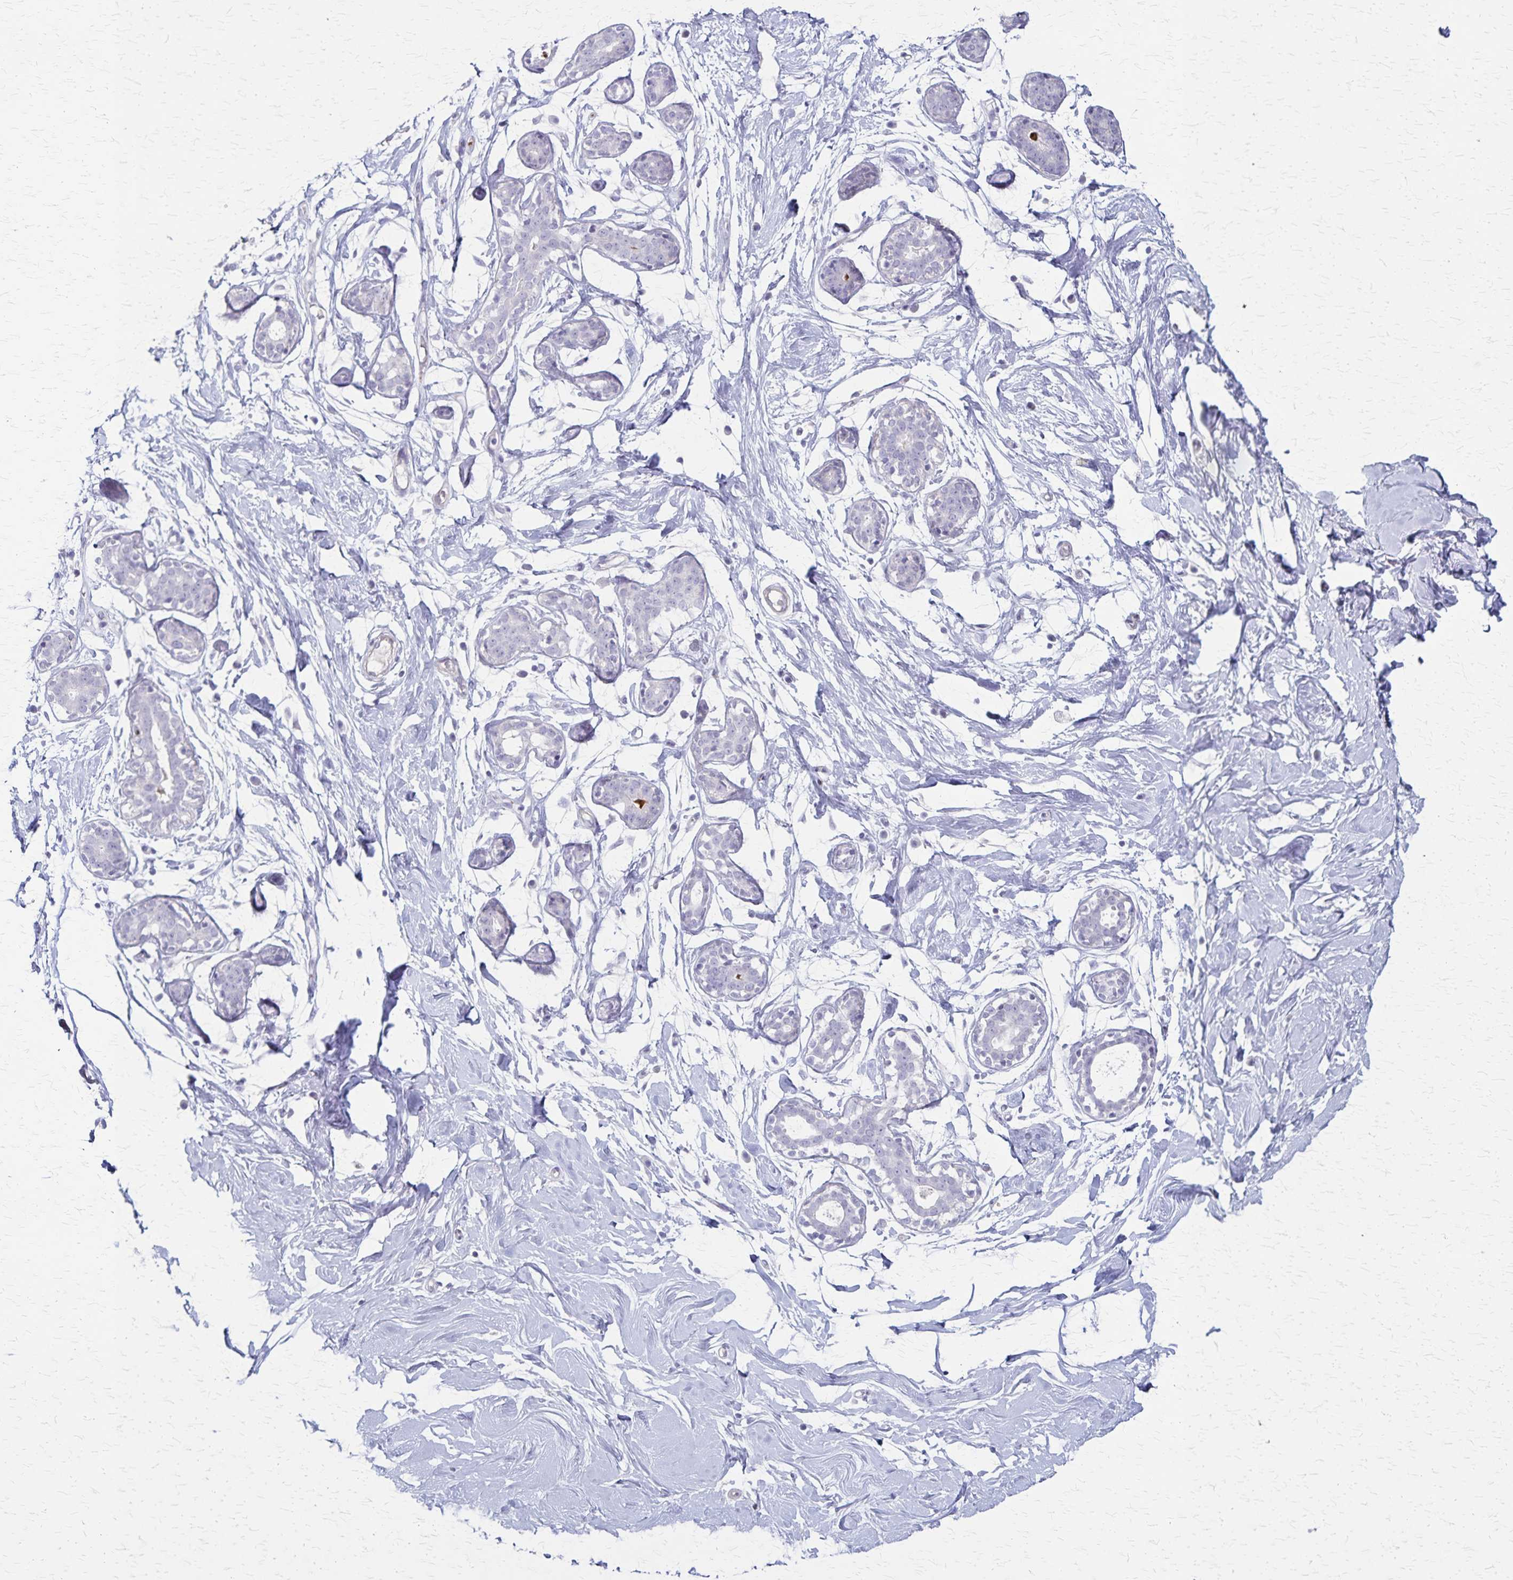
{"staining": {"intensity": "negative", "quantity": "none", "location": "none"}, "tissue": "breast", "cell_type": "Adipocytes", "image_type": "normal", "snomed": [{"axis": "morphology", "description": "Normal tissue, NOS"}, {"axis": "topography", "description": "Breast"}], "caption": "This is an immunohistochemistry micrograph of normal breast. There is no positivity in adipocytes.", "gene": "RASL10B", "patient": {"sex": "female", "age": 27}}